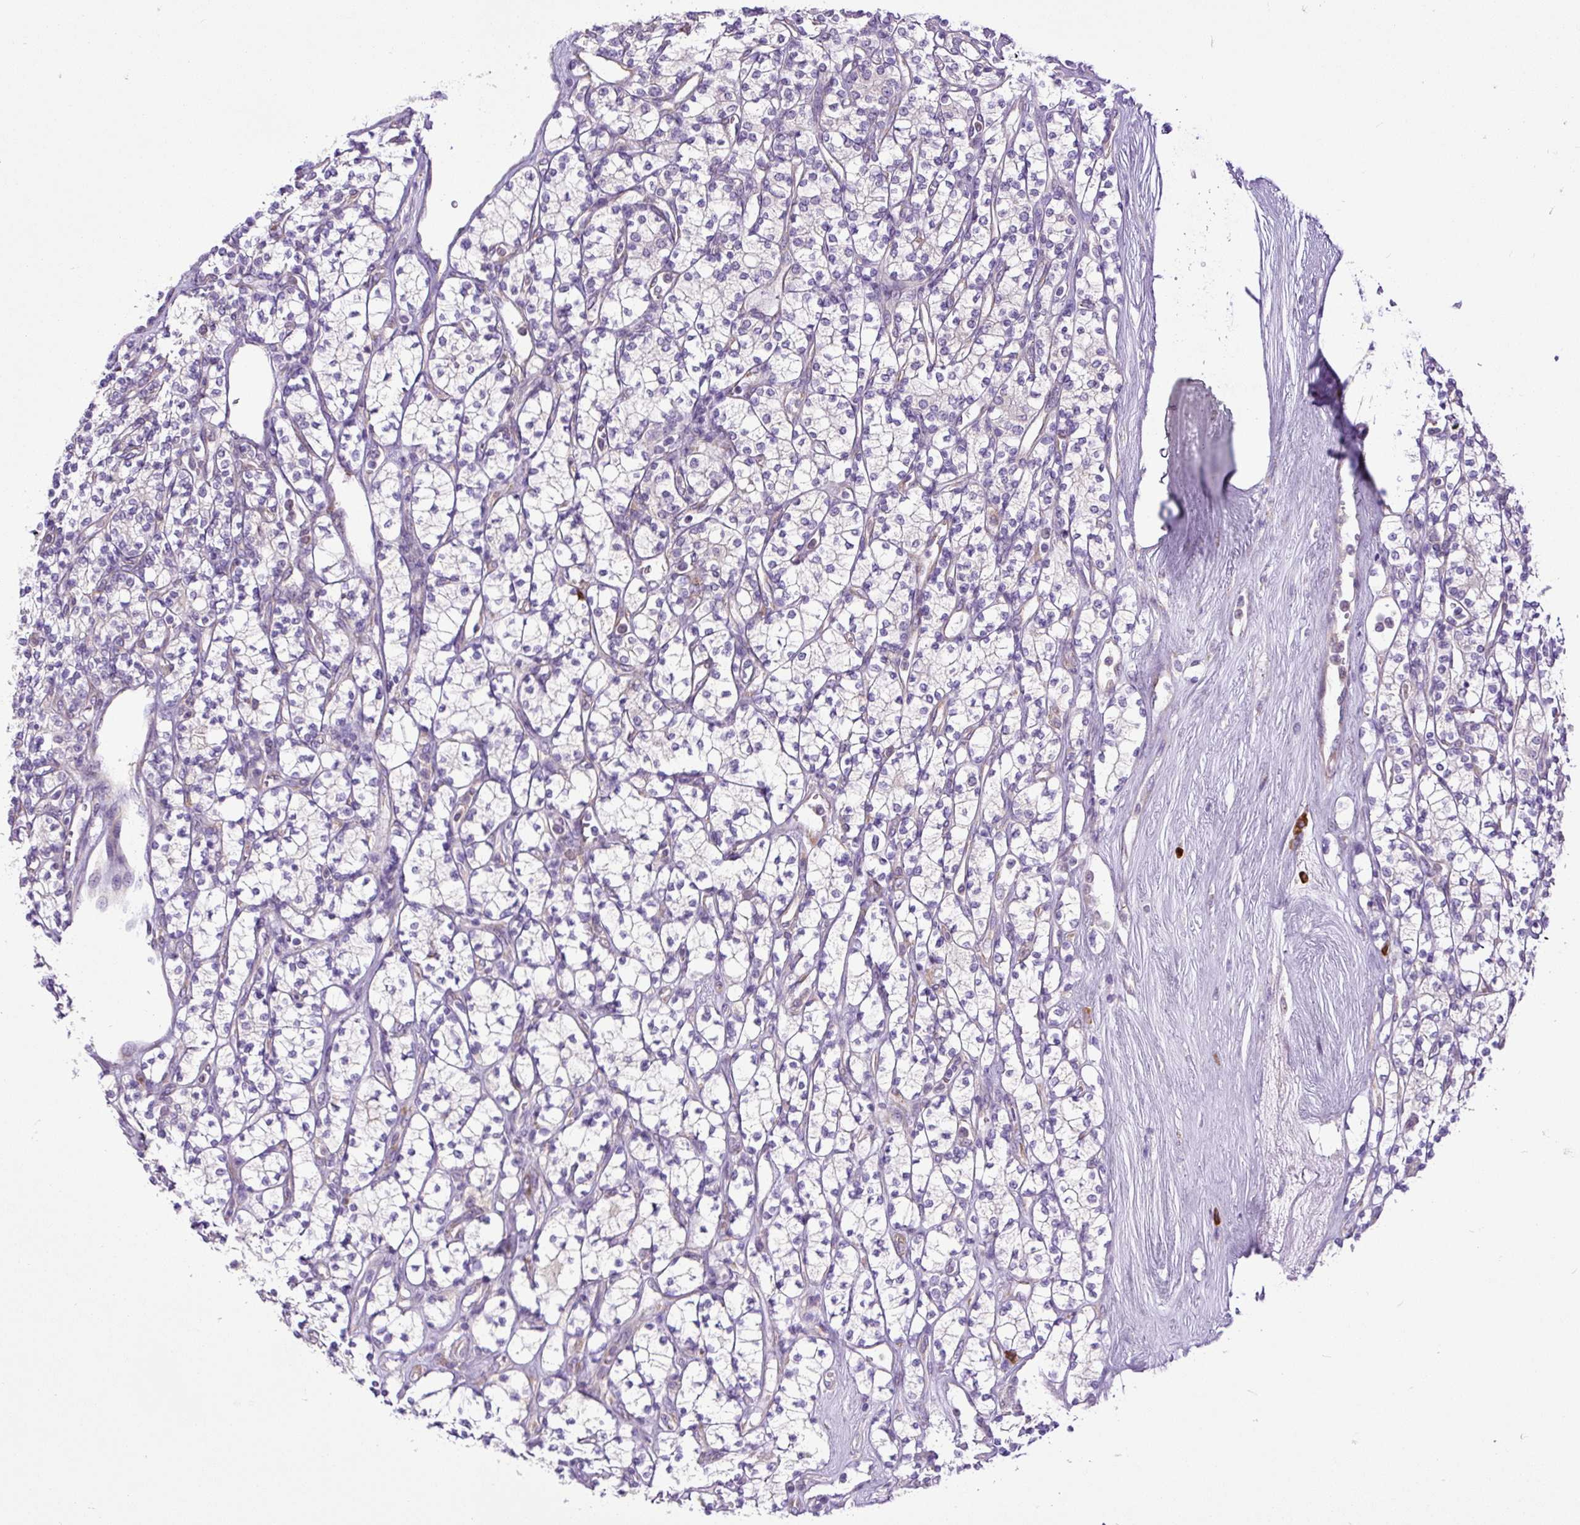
{"staining": {"intensity": "negative", "quantity": "none", "location": "none"}, "tissue": "renal cancer", "cell_type": "Tumor cells", "image_type": "cancer", "snomed": [{"axis": "morphology", "description": "Adenocarcinoma, NOS"}, {"axis": "topography", "description": "Kidney"}], "caption": "A high-resolution image shows immunohistochemistry staining of adenocarcinoma (renal), which exhibits no significant expression in tumor cells.", "gene": "DDOST", "patient": {"sex": "male", "age": 77}}